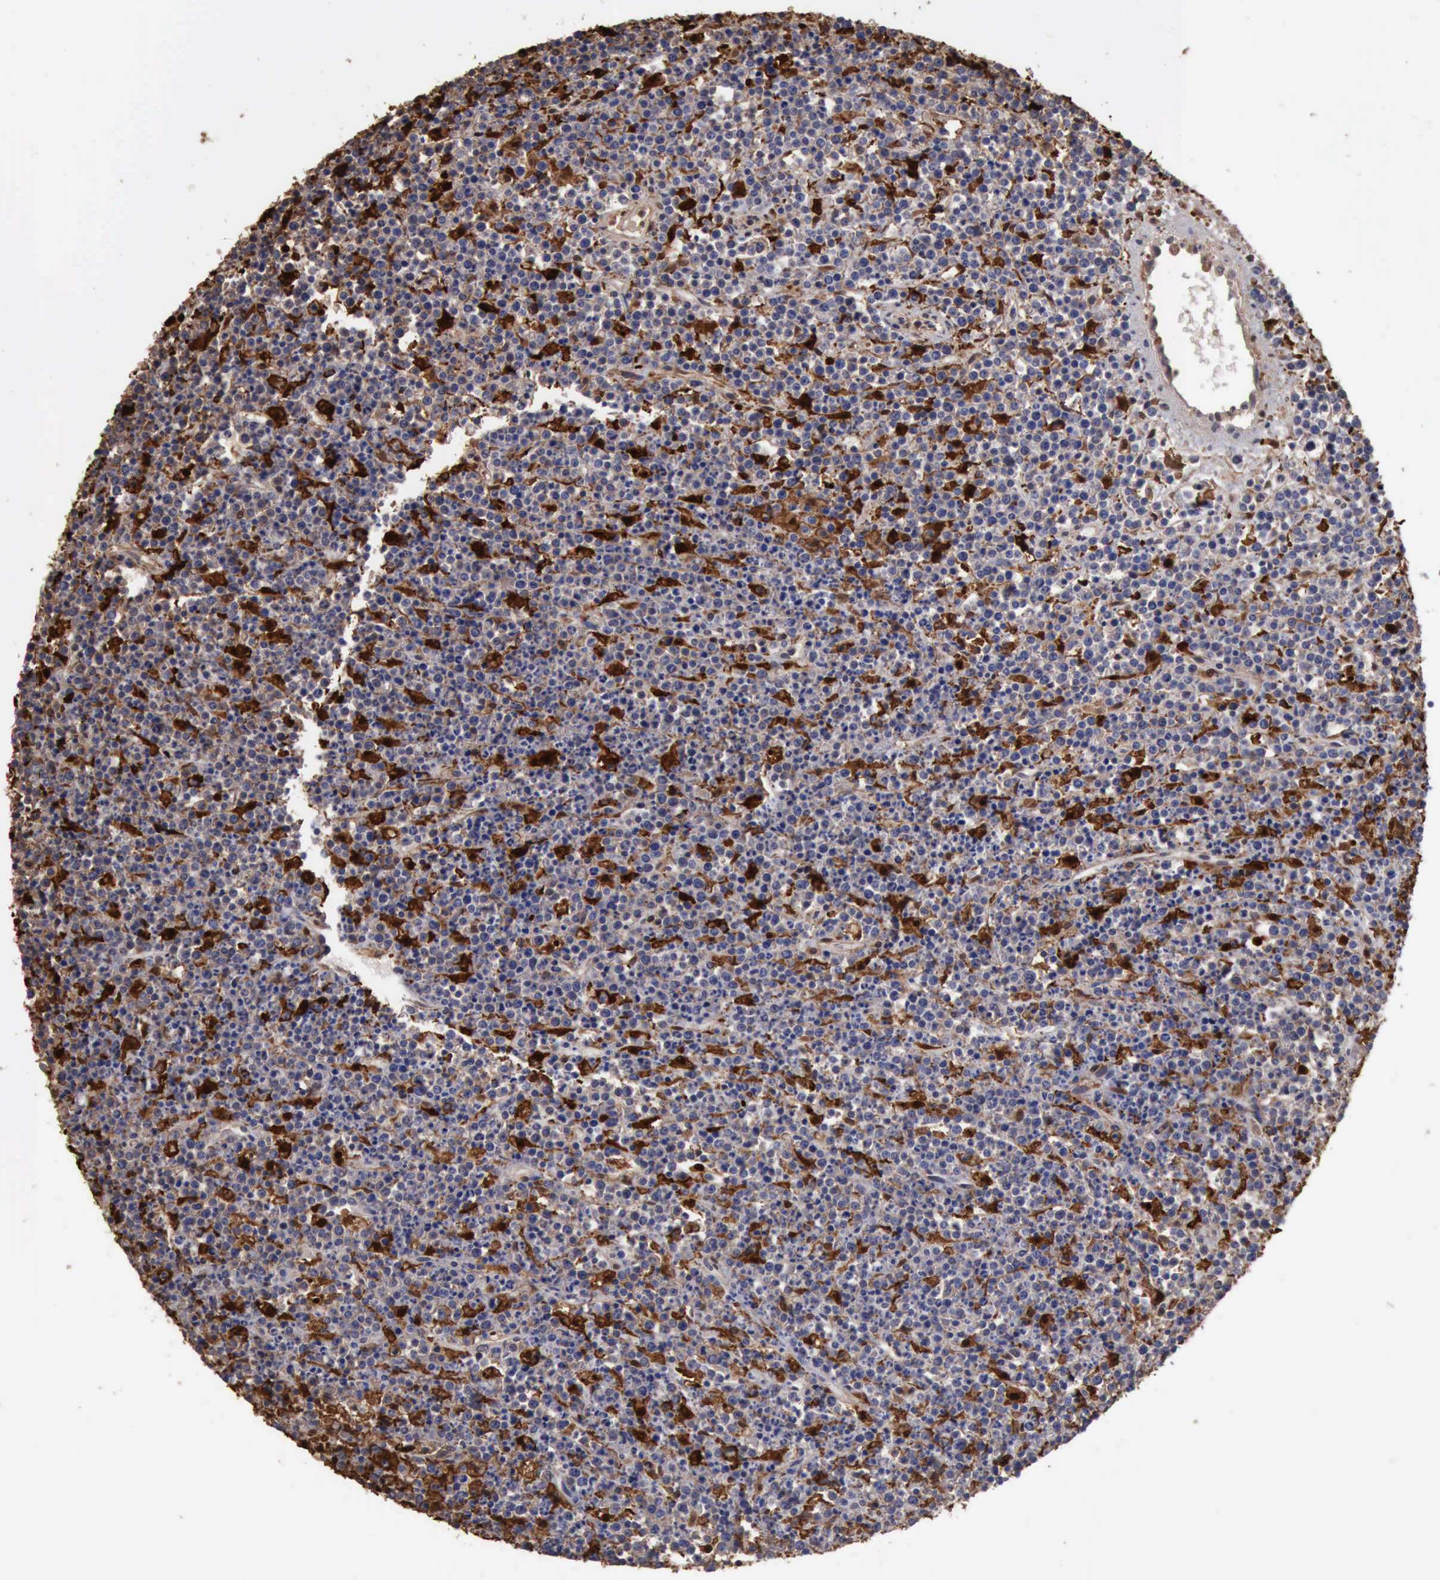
{"staining": {"intensity": "negative", "quantity": "none", "location": "none"}, "tissue": "lymphoma", "cell_type": "Tumor cells", "image_type": "cancer", "snomed": [{"axis": "morphology", "description": "Malignant lymphoma, non-Hodgkin's type, High grade"}, {"axis": "topography", "description": "Ovary"}], "caption": "High magnification brightfield microscopy of high-grade malignant lymphoma, non-Hodgkin's type stained with DAB (brown) and counterstained with hematoxylin (blue): tumor cells show no significant staining. (DAB IHC, high magnification).", "gene": "STAT1", "patient": {"sex": "female", "age": 56}}